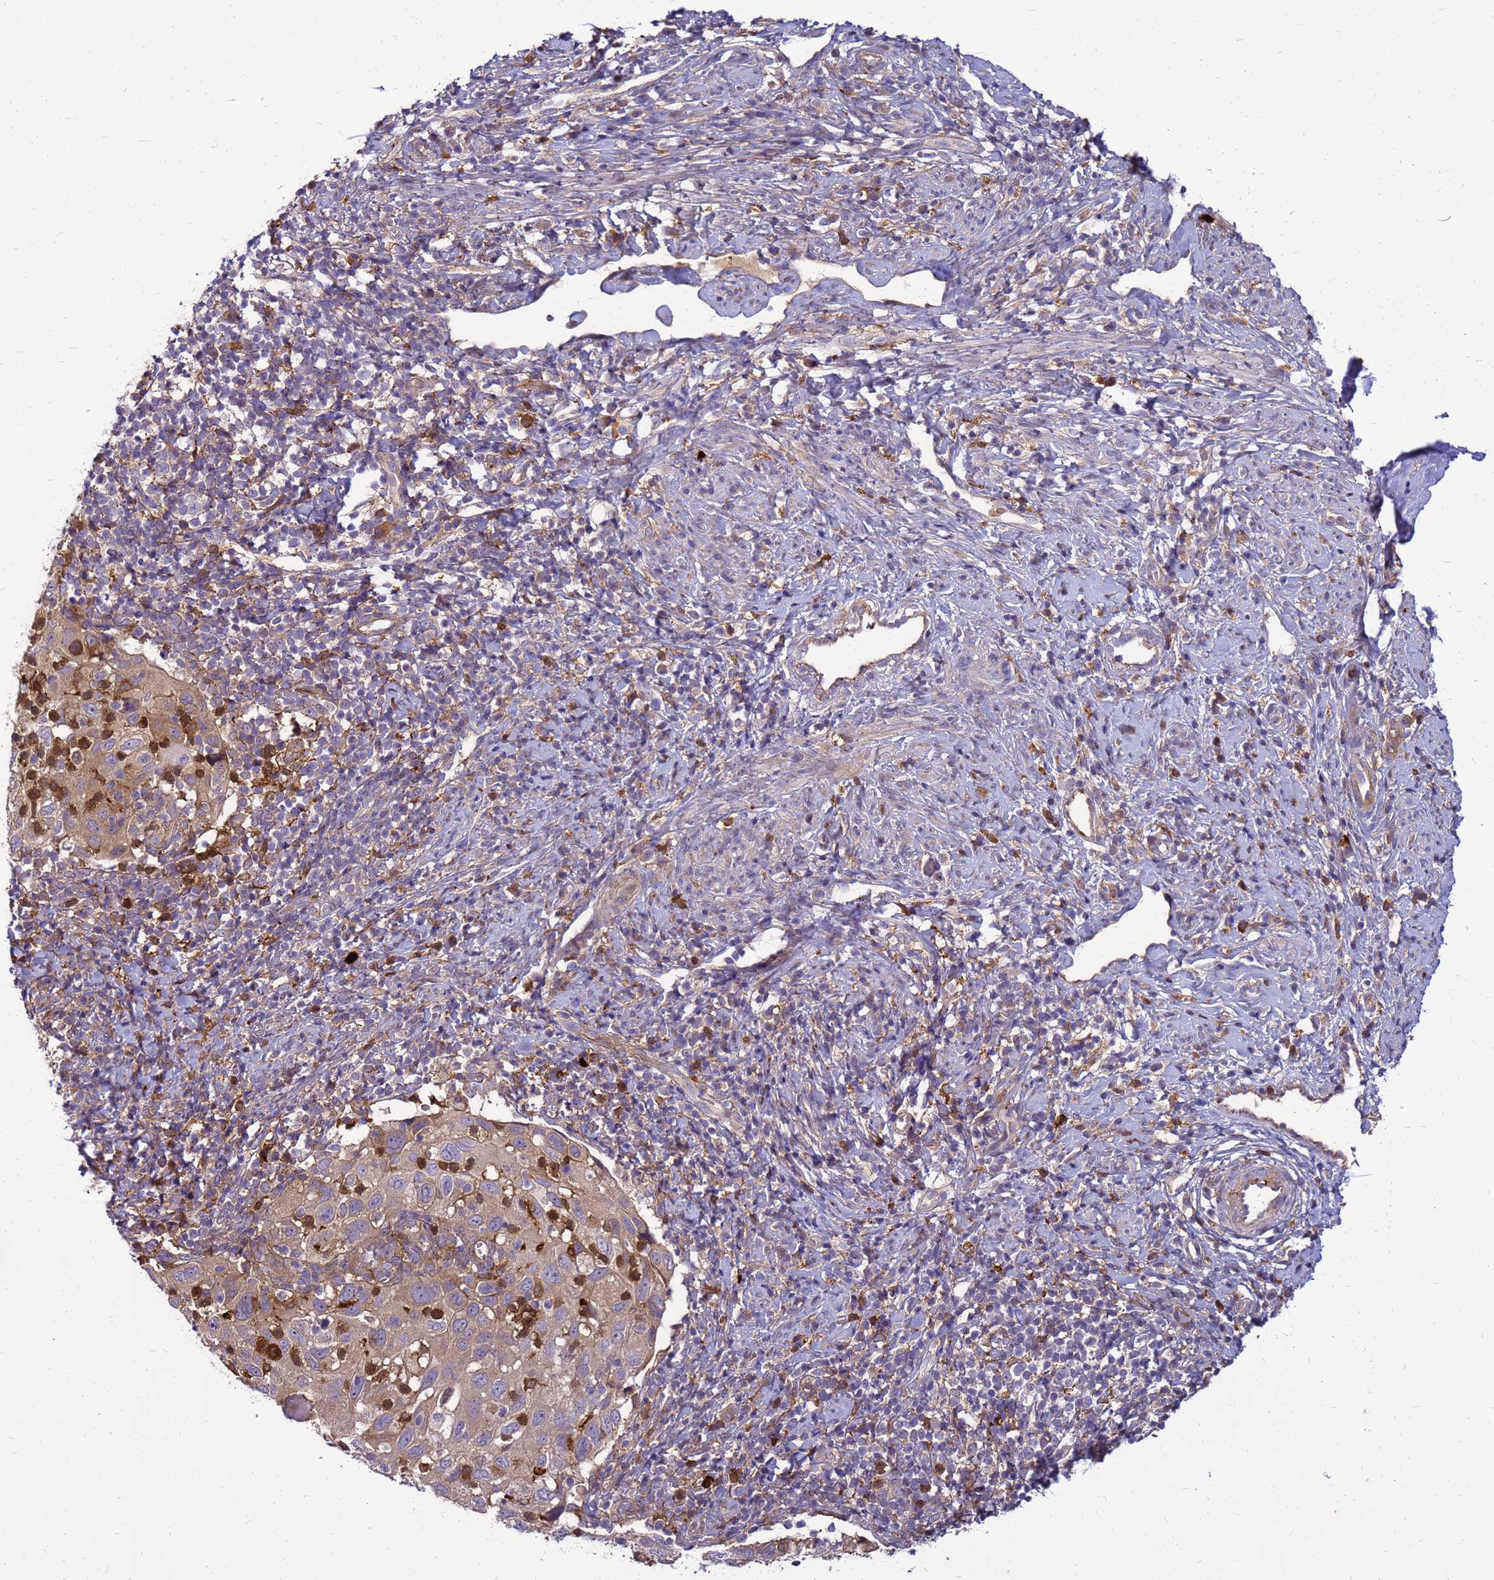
{"staining": {"intensity": "weak", "quantity": ">75%", "location": "cytoplasmic/membranous"}, "tissue": "cervical cancer", "cell_type": "Tumor cells", "image_type": "cancer", "snomed": [{"axis": "morphology", "description": "Squamous cell carcinoma, NOS"}, {"axis": "topography", "description": "Cervix"}], "caption": "Immunohistochemistry (IHC) image of human cervical cancer stained for a protein (brown), which displays low levels of weak cytoplasmic/membranous positivity in approximately >75% of tumor cells.", "gene": "RNF215", "patient": {"sex": "female", "age": 70}}